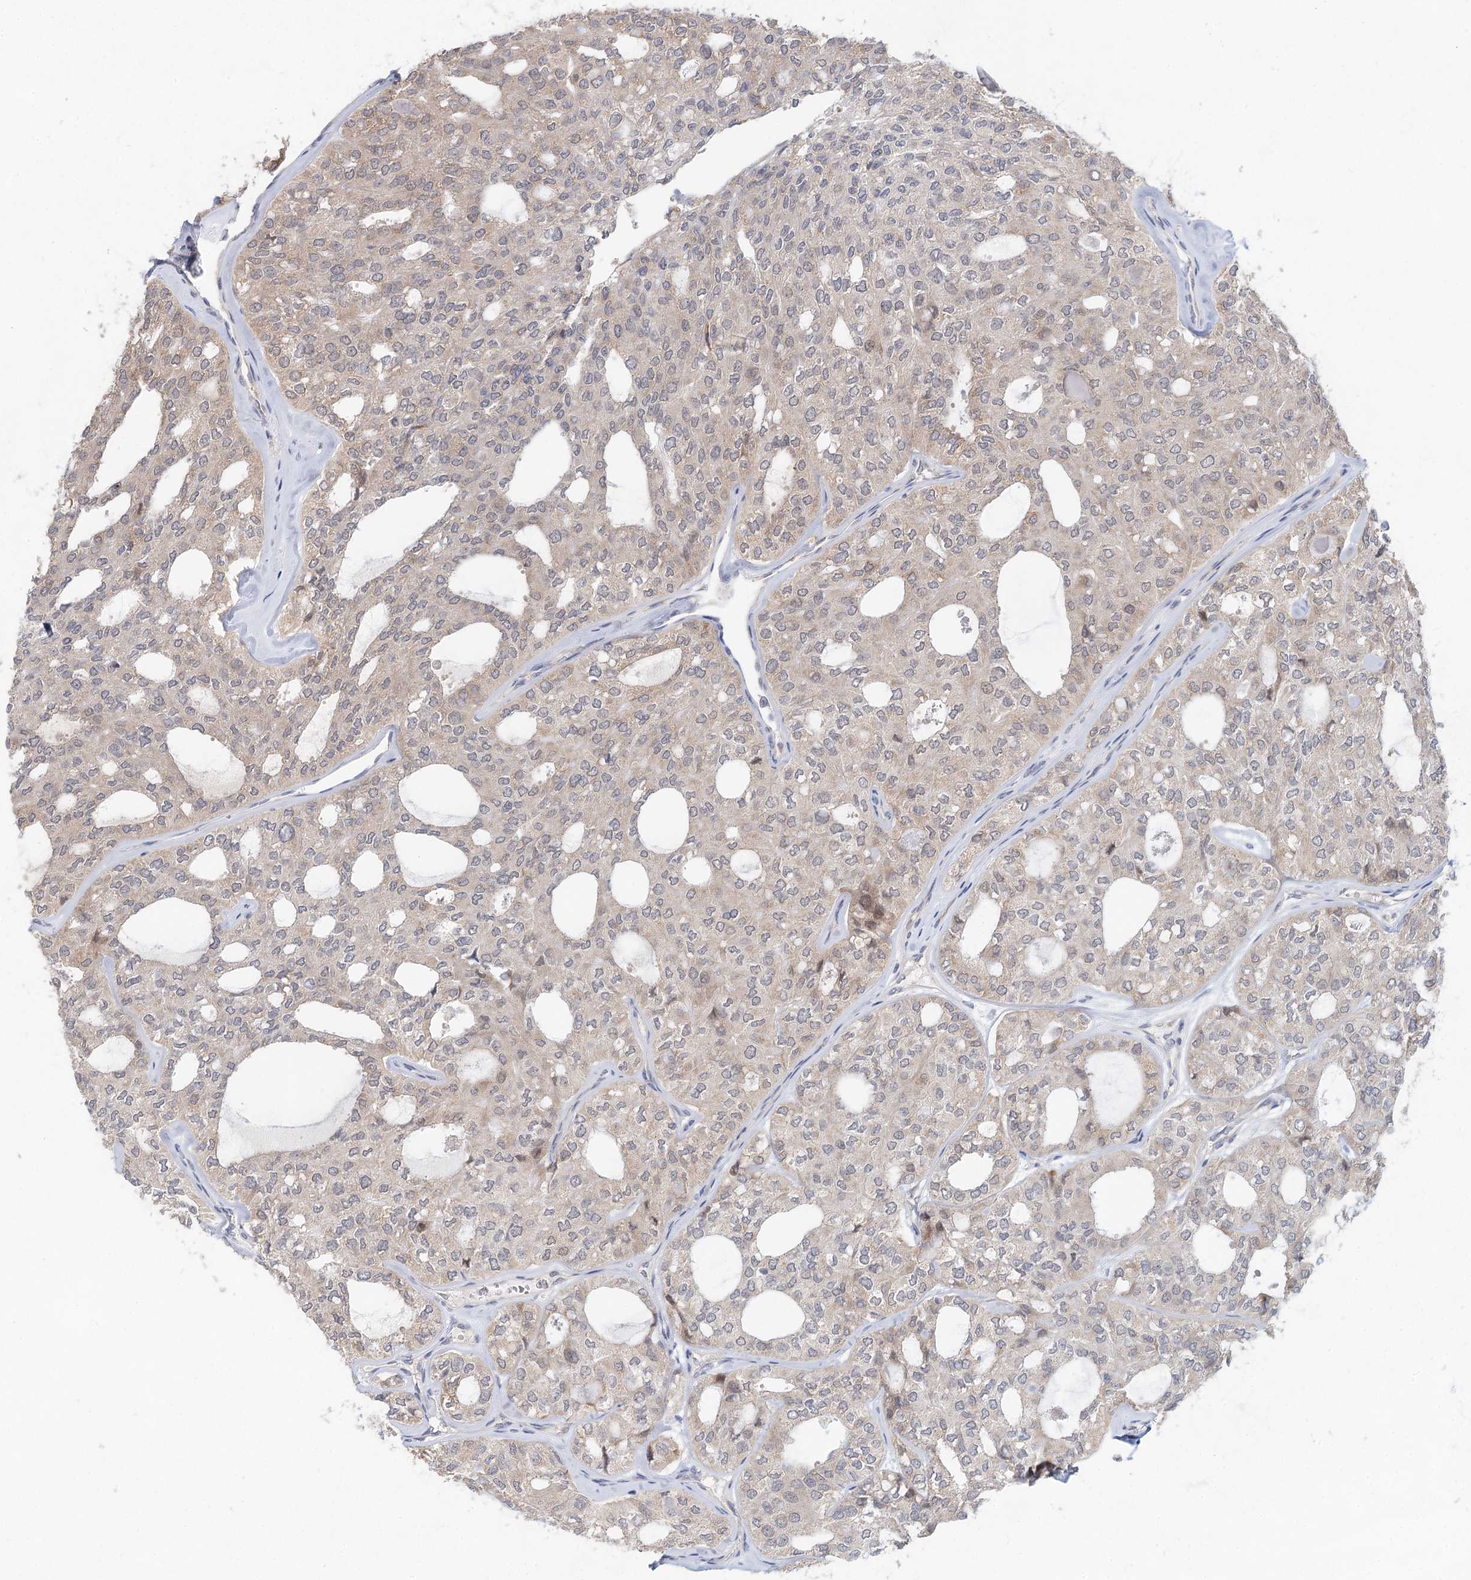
{"staining": {"intensity": "weak", "quantity": "25%-75%", "location": "cytoplasmic/membranous"}, "tissue": "thyroid cancer", "cell_type": "Tumor cells", "image_type": "cancer", "snomed": [{"axis": "morphology", "description": "Follicular adenoma carcinoma, NOS"}, {"axis": "topography", "description": "Thyroid gland"}], "caption": "Immunohistochemistry image of neoplastic tissue: human thyroid follicular adenoma carcinoma stained using immunohistochemistry demonstrates low levels of weak protein expression localized specifically in the cytoplasmic/membranous of tumor cells, appearing as a cytoplasmic/membranous brown color.", "gene": "BLTP1", "patient": {"sex": "male", "age": 75}}